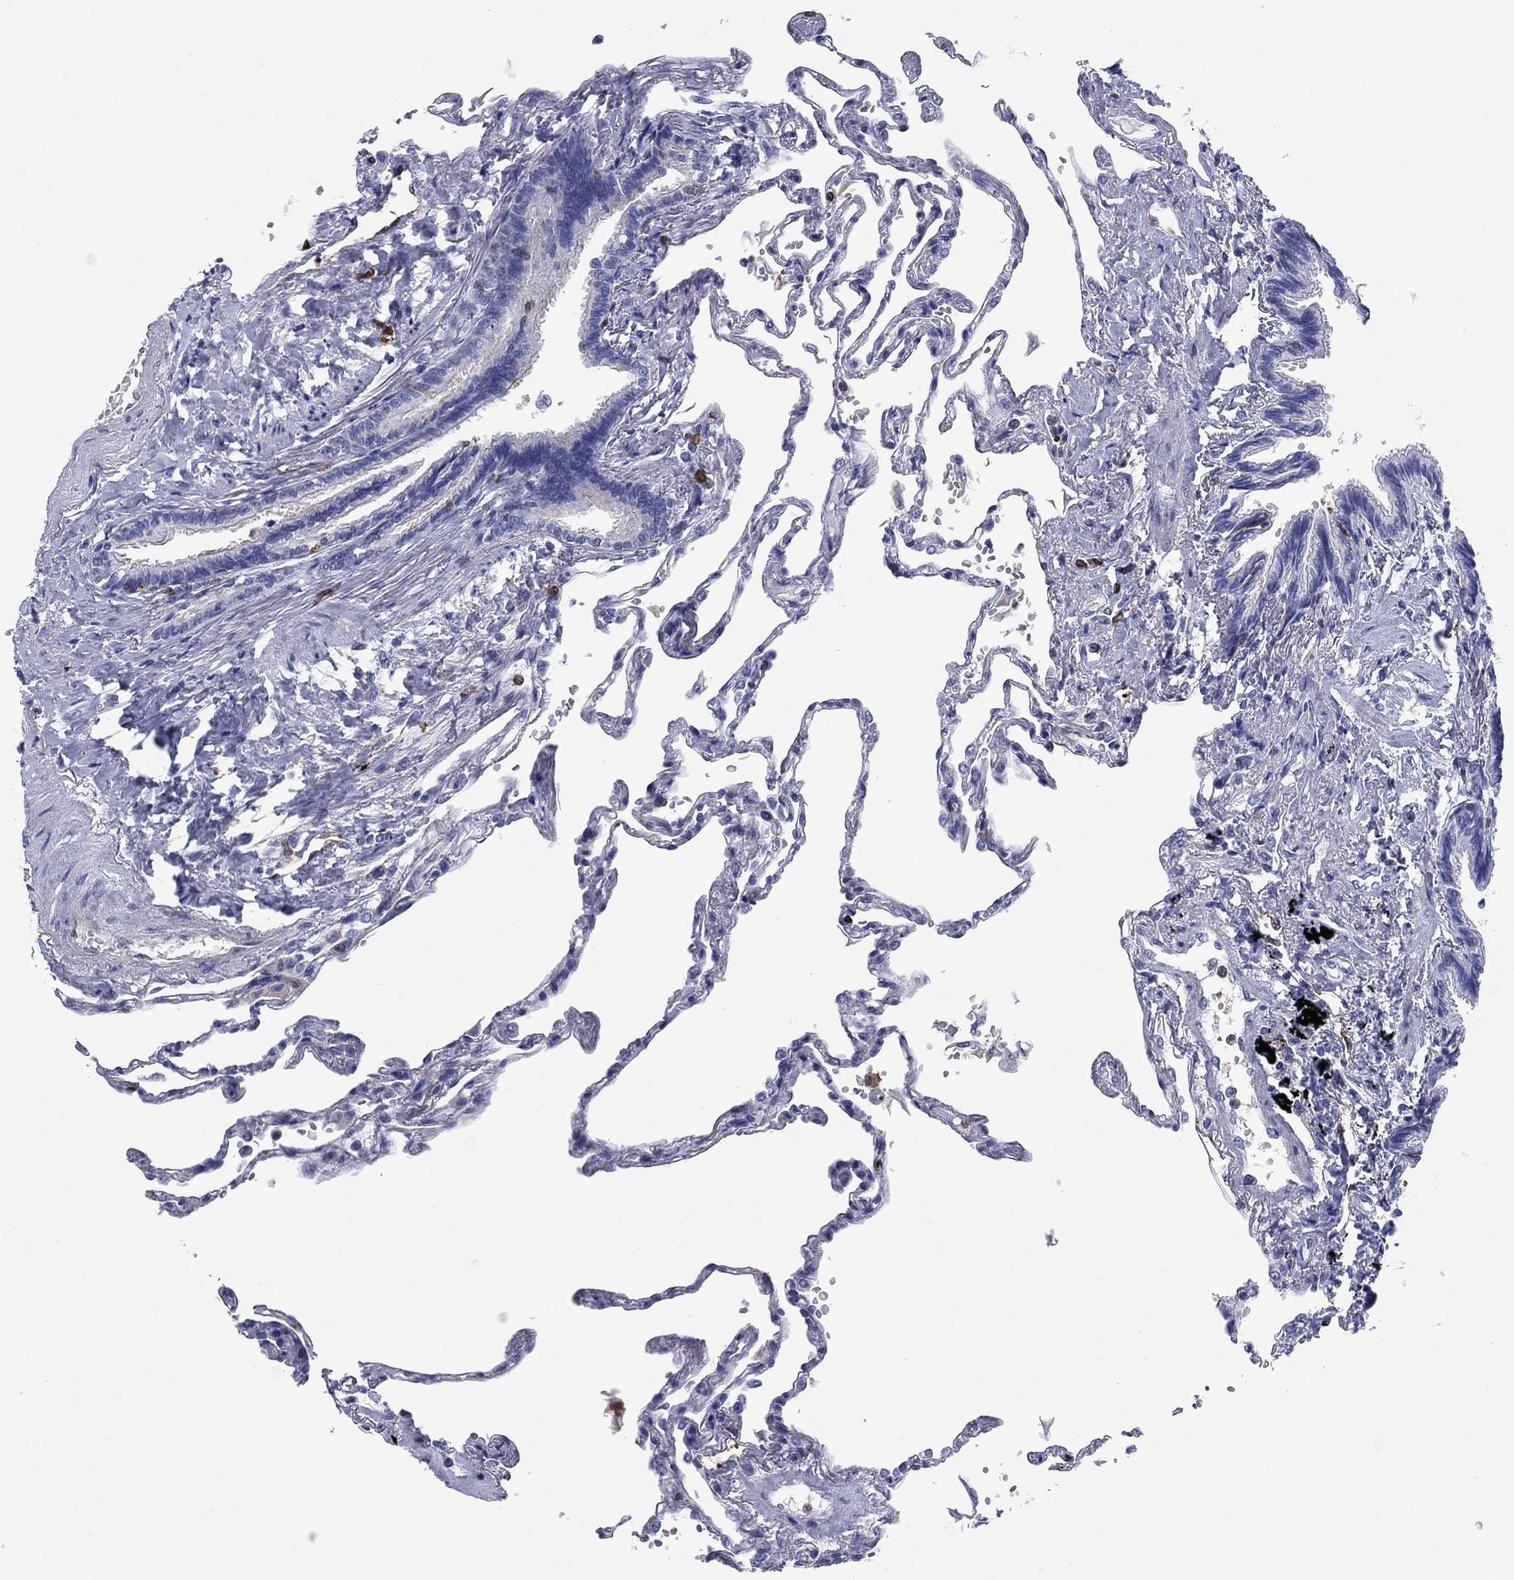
{"staining": {"intensity": "negative", "quantity": "none", "location": "none"}, "tissue": "lung", "cell_type": "Alveolar cells", "image_type": "normal", "snomed": [{"axis": "morphology", "description": "Normal tissue, NOS"}, {"axis": "topography", "description": "Lung"}], "caption": "A micrograph of human lung is negative for staining in alveolar cells. (DAB (3,3'-diaminobenzidine) immunohistochemistry (IHC), high magnification).", "gene": "STMN1", "patient": {"sex": "male", "age": 78}}